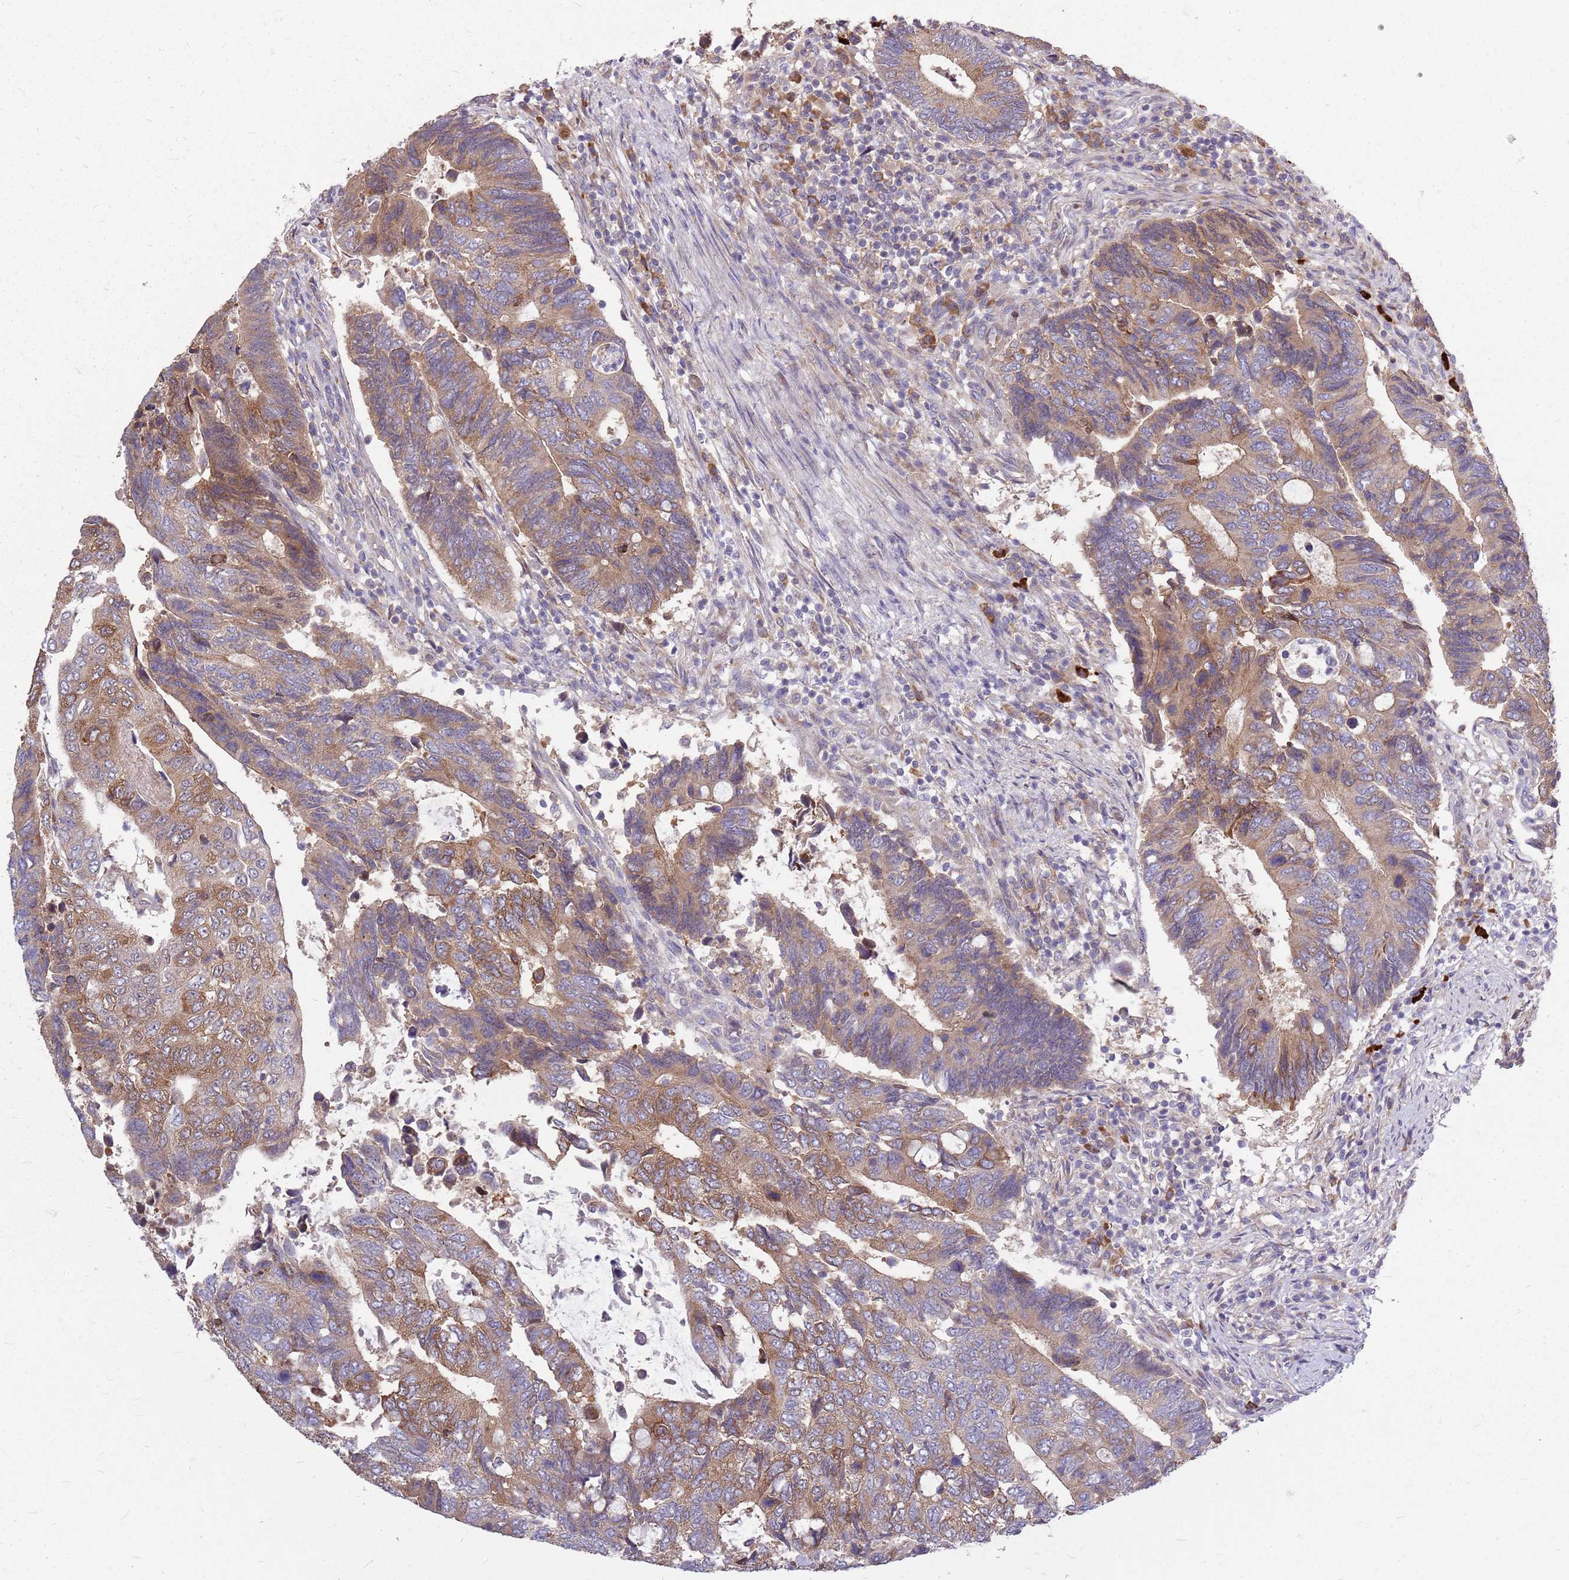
{"staining": {"intensity": "moderate", "quantity": "25%-75%", "location": "cytoplasmic/membranous"}, "tissue": "colorectal cancer", "cell_type": "Tumor cells", "image_type": "cancer", "snomed": [{"axis": "morphology", "description": "Adenocarcinoma, NOS"}, {"axis": "topography", "description": "Colon"}], "caption": "Human colorectal adenocarcinoma stained with a brown dye shows moderate cytoplasmic/membranous positive staining in about 25%-75% of tumor cells.", "gene": "PPP1R27", "patient": {"sex": "male", "age": 87}}